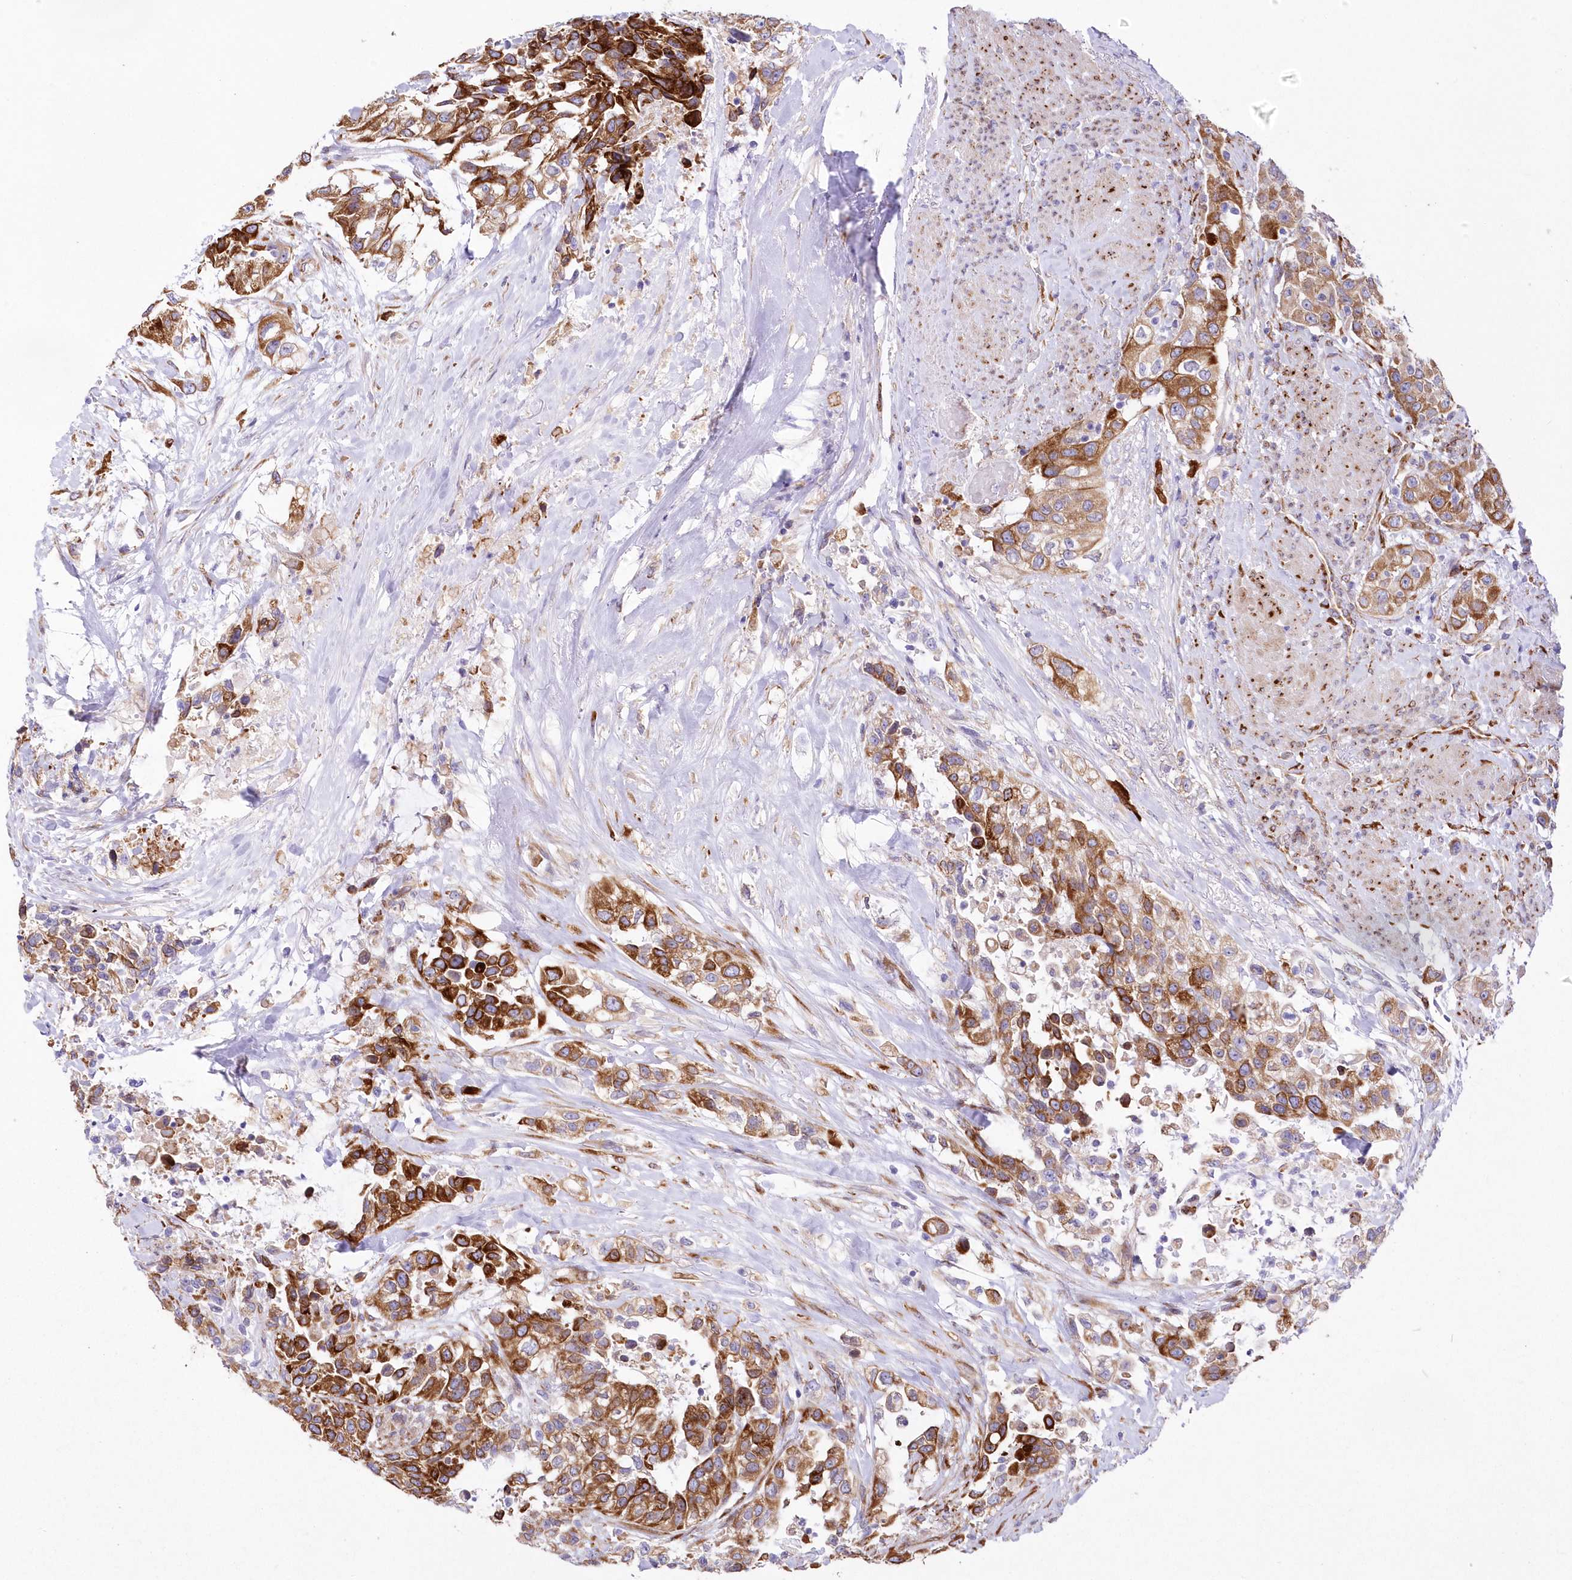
{"staining": {"intensity": "strong", "quantity": ">75%", "location": "cytoplasmic/membranous"}, "tissue": "urothelial cancer", "cell_type": "Tumor cells", "image_type": "cancer", "snomed": [{"axis": "morphology", "description": "Urothelial carcinoma, High grade"}, {"axis": "topography", "description": "Urinary bladder"}], "caption": "Approximately >75% of tumor cells in urothelial cancer exhibit strong cytoplasmic/membranous protein expression as visualized by brown immunohistochemical staining.", "gene": "YTHDC2", "patient": {"sex": "female", "age": 80}}